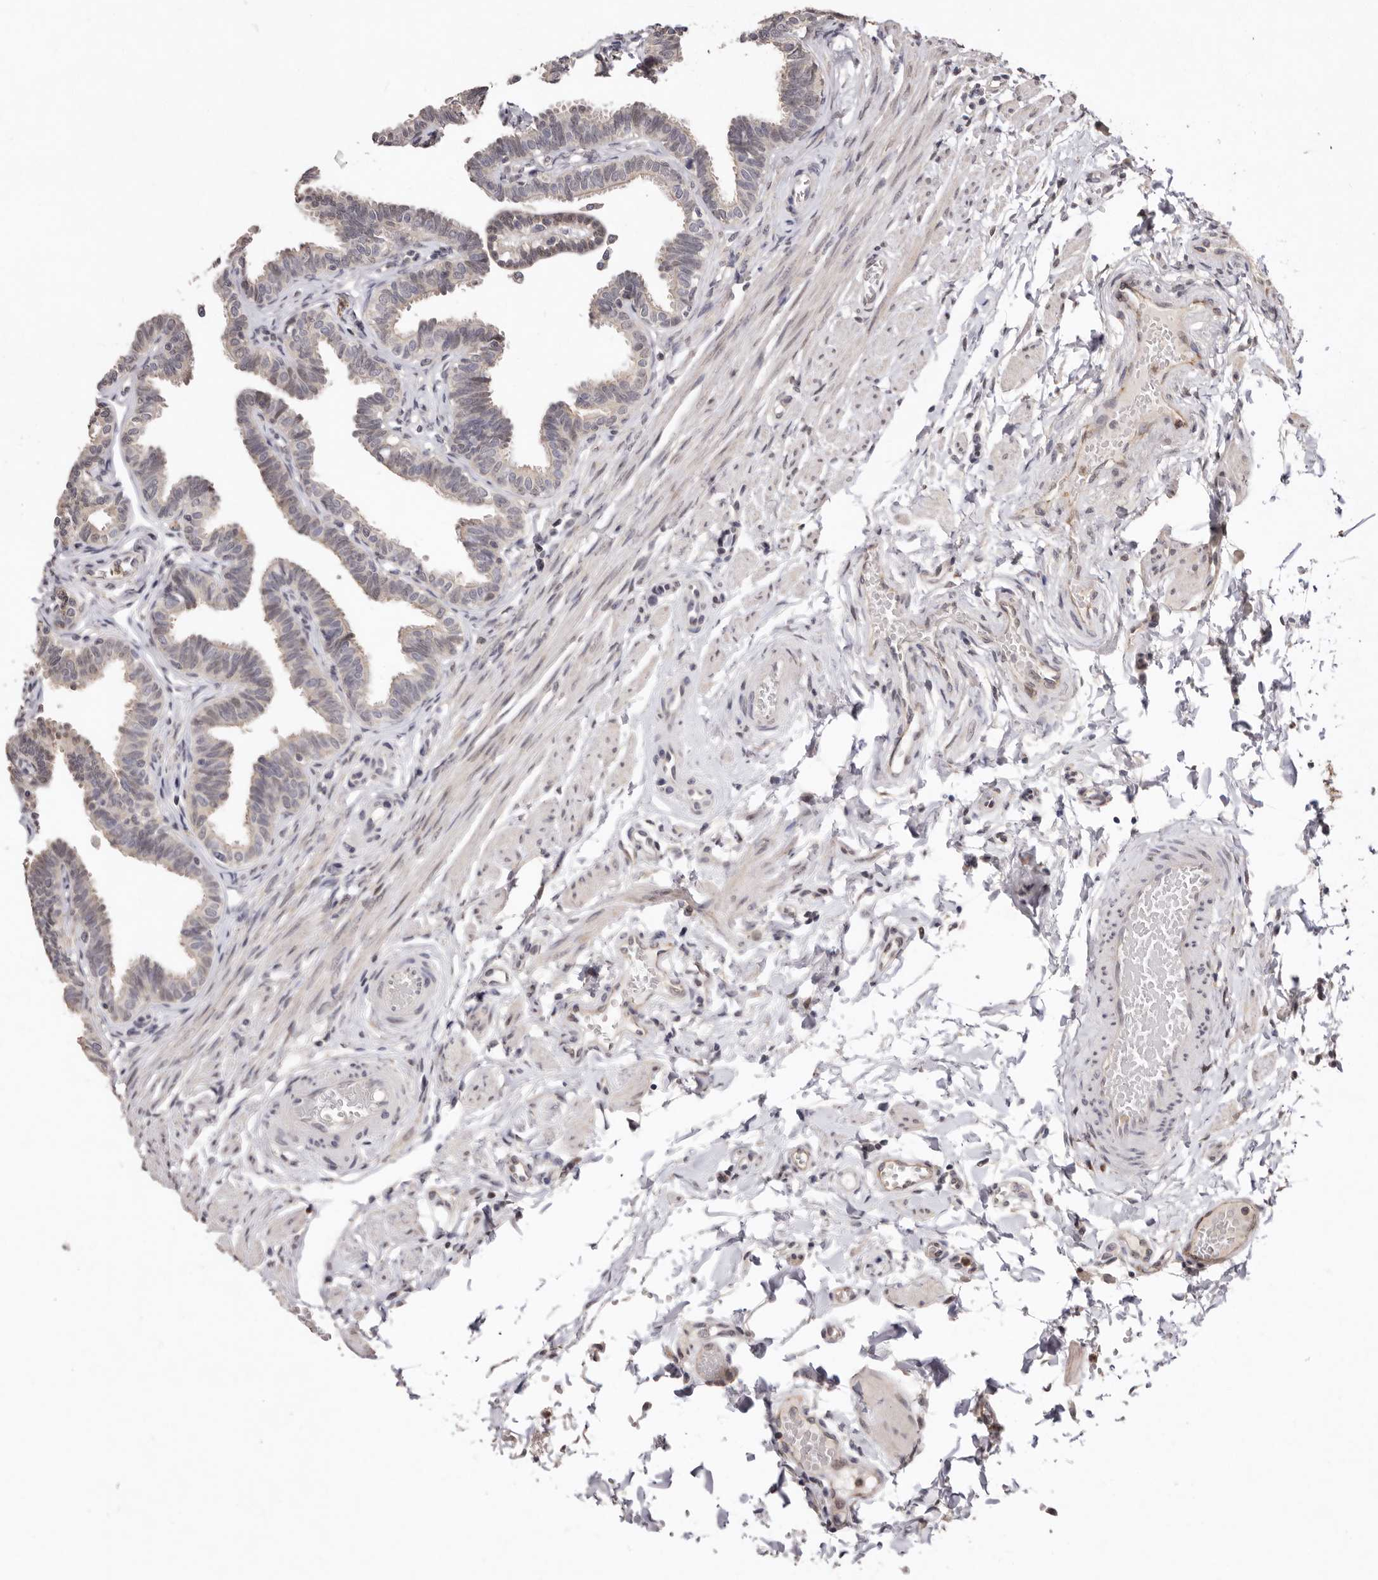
{"staining": {"intensity": "weak", "quantity": "<25%", "location": "cytoplasmic/membranous"}, "tissue": "fallopian tube", "cell_type": "Glandular cells", "image_type": "normal", "snomed": [{"axis": "morphology", "description": "Normal tissue, NOS"}, {"axis": "topography", "description": "Fallopian tube"}, {"axis": "topography", "description": "Ovary"}], "caption": "Immunohistochemical staining of normal human fallopian tube exhibits no significant staining in glandular cells. Brightfield microscopy of IHC stained with DAB (3,3'-diaminobenzidine) (brown) and hematoxylin (blue), captured at high magnification.", "gene": "SULT1E1", "patient": {"sex": "female", "age": 23}}